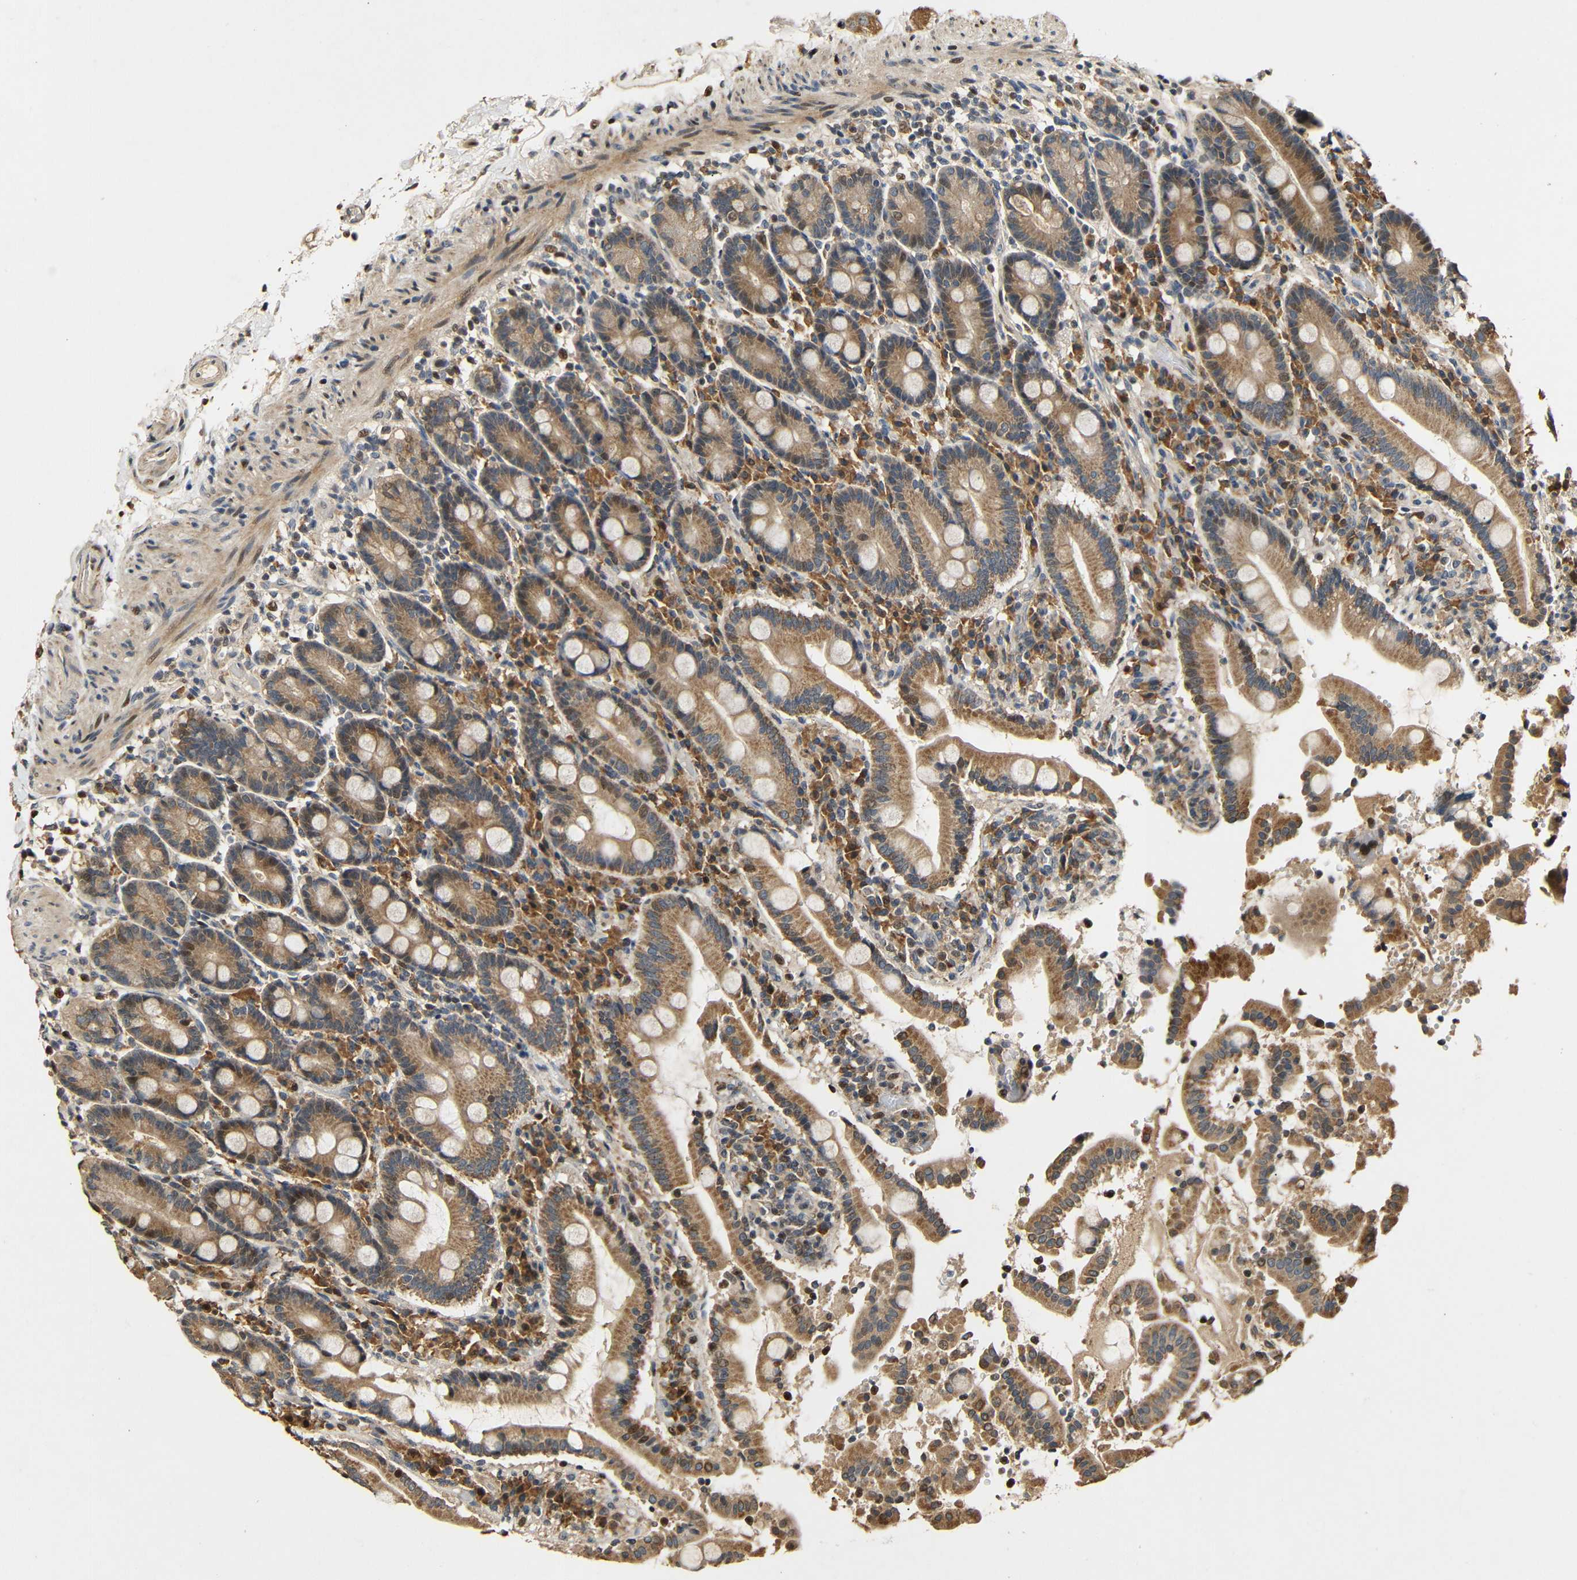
{"staining": {"intensity": "moderate", "quantity": ">75%", "location": "cytoplasmic/membranous,nuclear"}, "tissue": "duodenum", "cell_type": "Glandular cells", "image_type": "normal", "snomed": [{"axis": "morphology", "description": "Normal tissue, NOS"}, {"axis": "topography", "description": "Small intestine, NOS"}], "caption": "This image shows IHC staining of benign human duodenum, with medium moderate cytoplasmic/membranous,nuclear expression in approximately >75% of glandular cells.", "gene": "KAZALD1", "patient": {"sex": "female", "age": 71}}